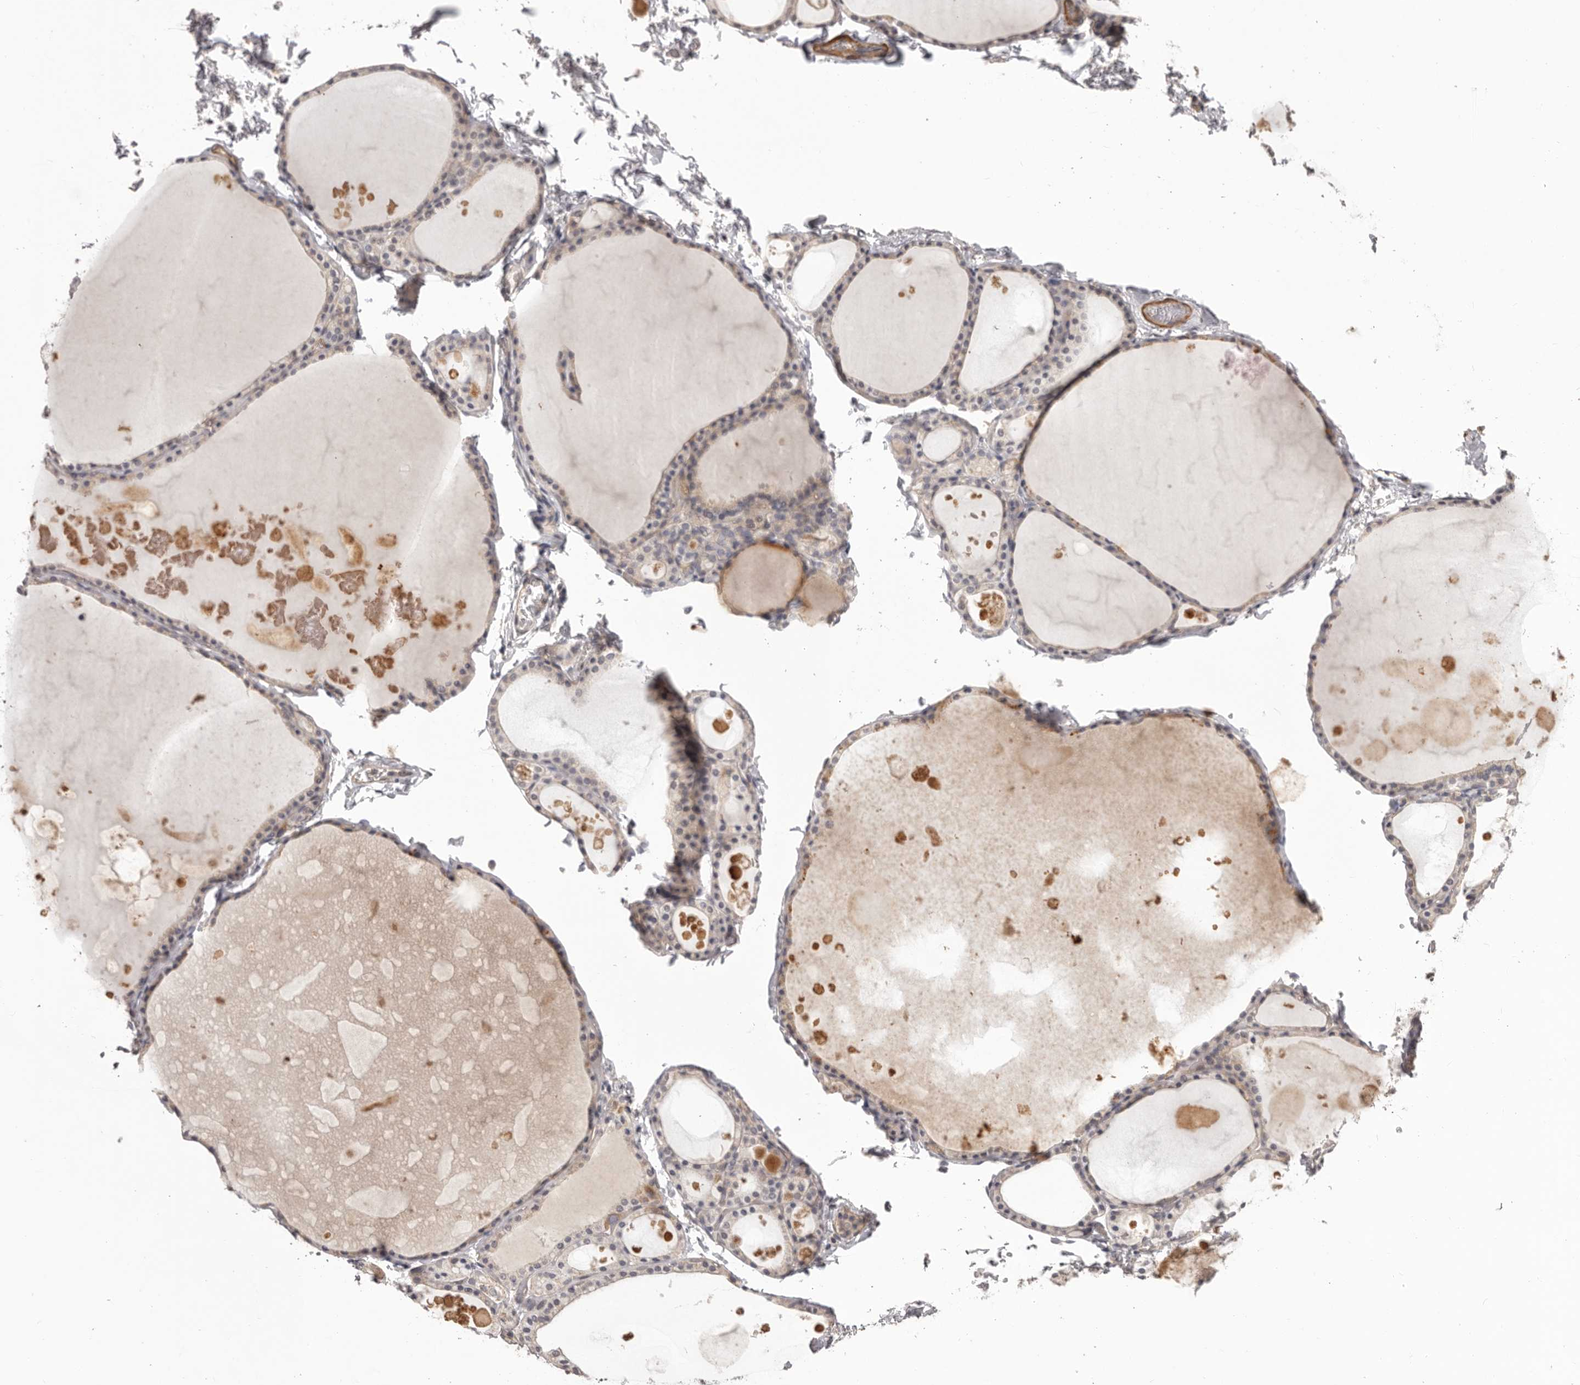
{"staining": {"intensity": "weak", "quantity": "<25%", "location": "cytoplasmic/membranous"}, "tissue": "thyroid gland", "cell_type": "Glandular cells", "image_type": "normal", "snomed": [{"axis": "morphology", "description": "Normal tissue, NOS"}, {"axis": "topography", "description": "Thyroid gland"}], "caption": "Immunohistochemistry (IHC) micrograph of benign human thyroid gland stained for a protein (brown), which reveals no staining in glandular cells. The staining is performed using DAB (3,3'-diaminobenzidine) brown chromogen with nuclei counter-stained in using hematoxylin.", "gene": "HRH1", "patient": {"sex": "male", "age": 56}}